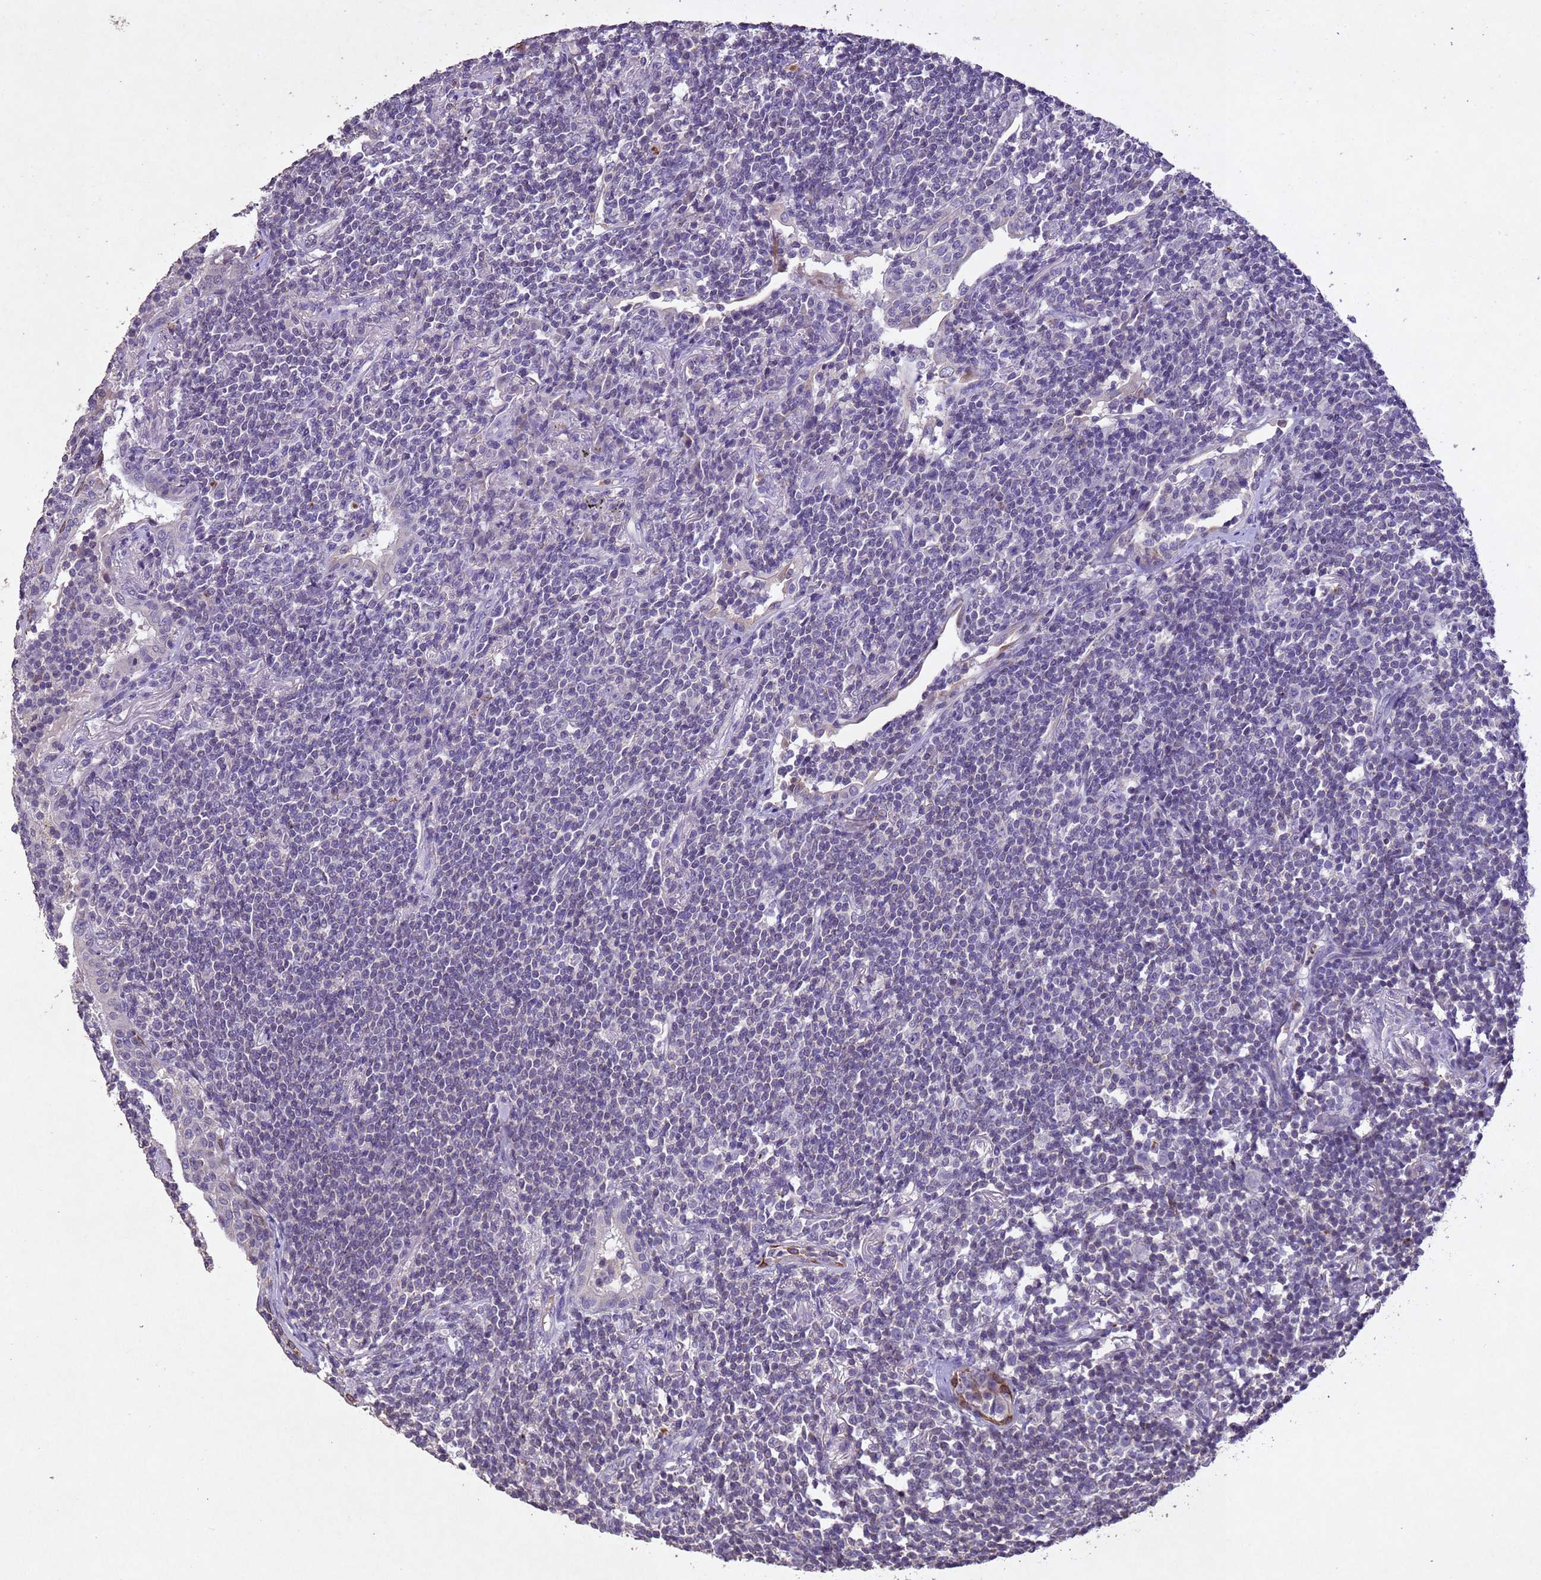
{"staining": {"intensity": "negative", "quantity": "none", "location": "none"}, "tissue": "lymphoma", "cell_type": "Tumor cells", "image_type": "cancer", "snomed": [{"axis": "morphology", "description": "Malignant lymphoma, non-Hodgkin's type, Low grade"}, {"axis": "topography", "description": "Lung"}], "caption": "This is an immunohistochemistry (IHC) histopathology image of human lymphoma. There is no expression in tumor cells.", "gene": "NLRP11", "patient": {"sex": "female", "age": 71}}